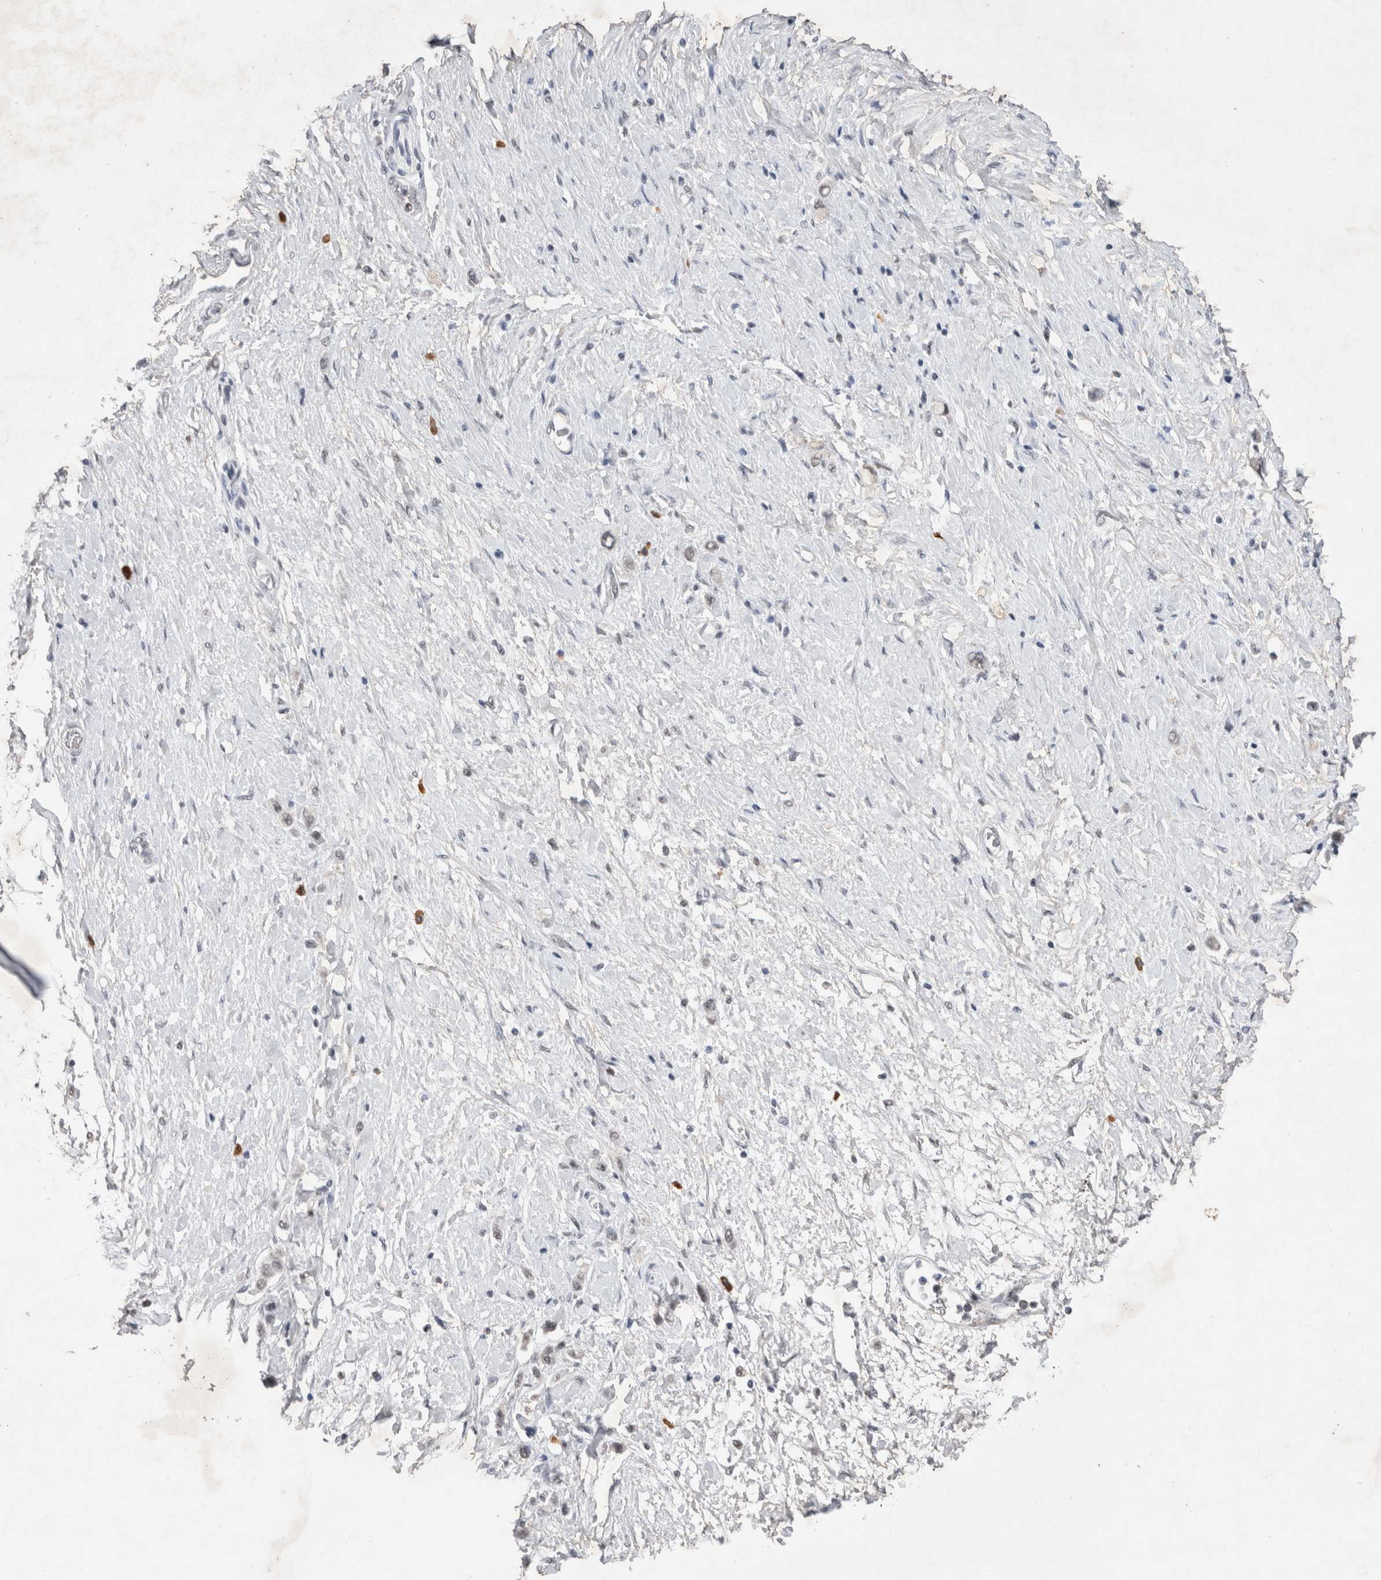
{"staining": {"intensity": "negative", "quantity": "none", "location": "none"}, "tissue": "stomach cancer", "cell_type": "Tumor cells", "image_type": "cancer", "snomed": [{"axis": "morphology", "description": "Adenocarcinoma, NOS"}, {"axis": "topography", "description": "Stomach"}], "caption": "IHC micrograph of stomach adenocarcinoma stained for a protein (brown), which demonstrates no positivity in tumor cells.", "gene": "RBM6", "patient": {"sex": "female", "age": 65}}